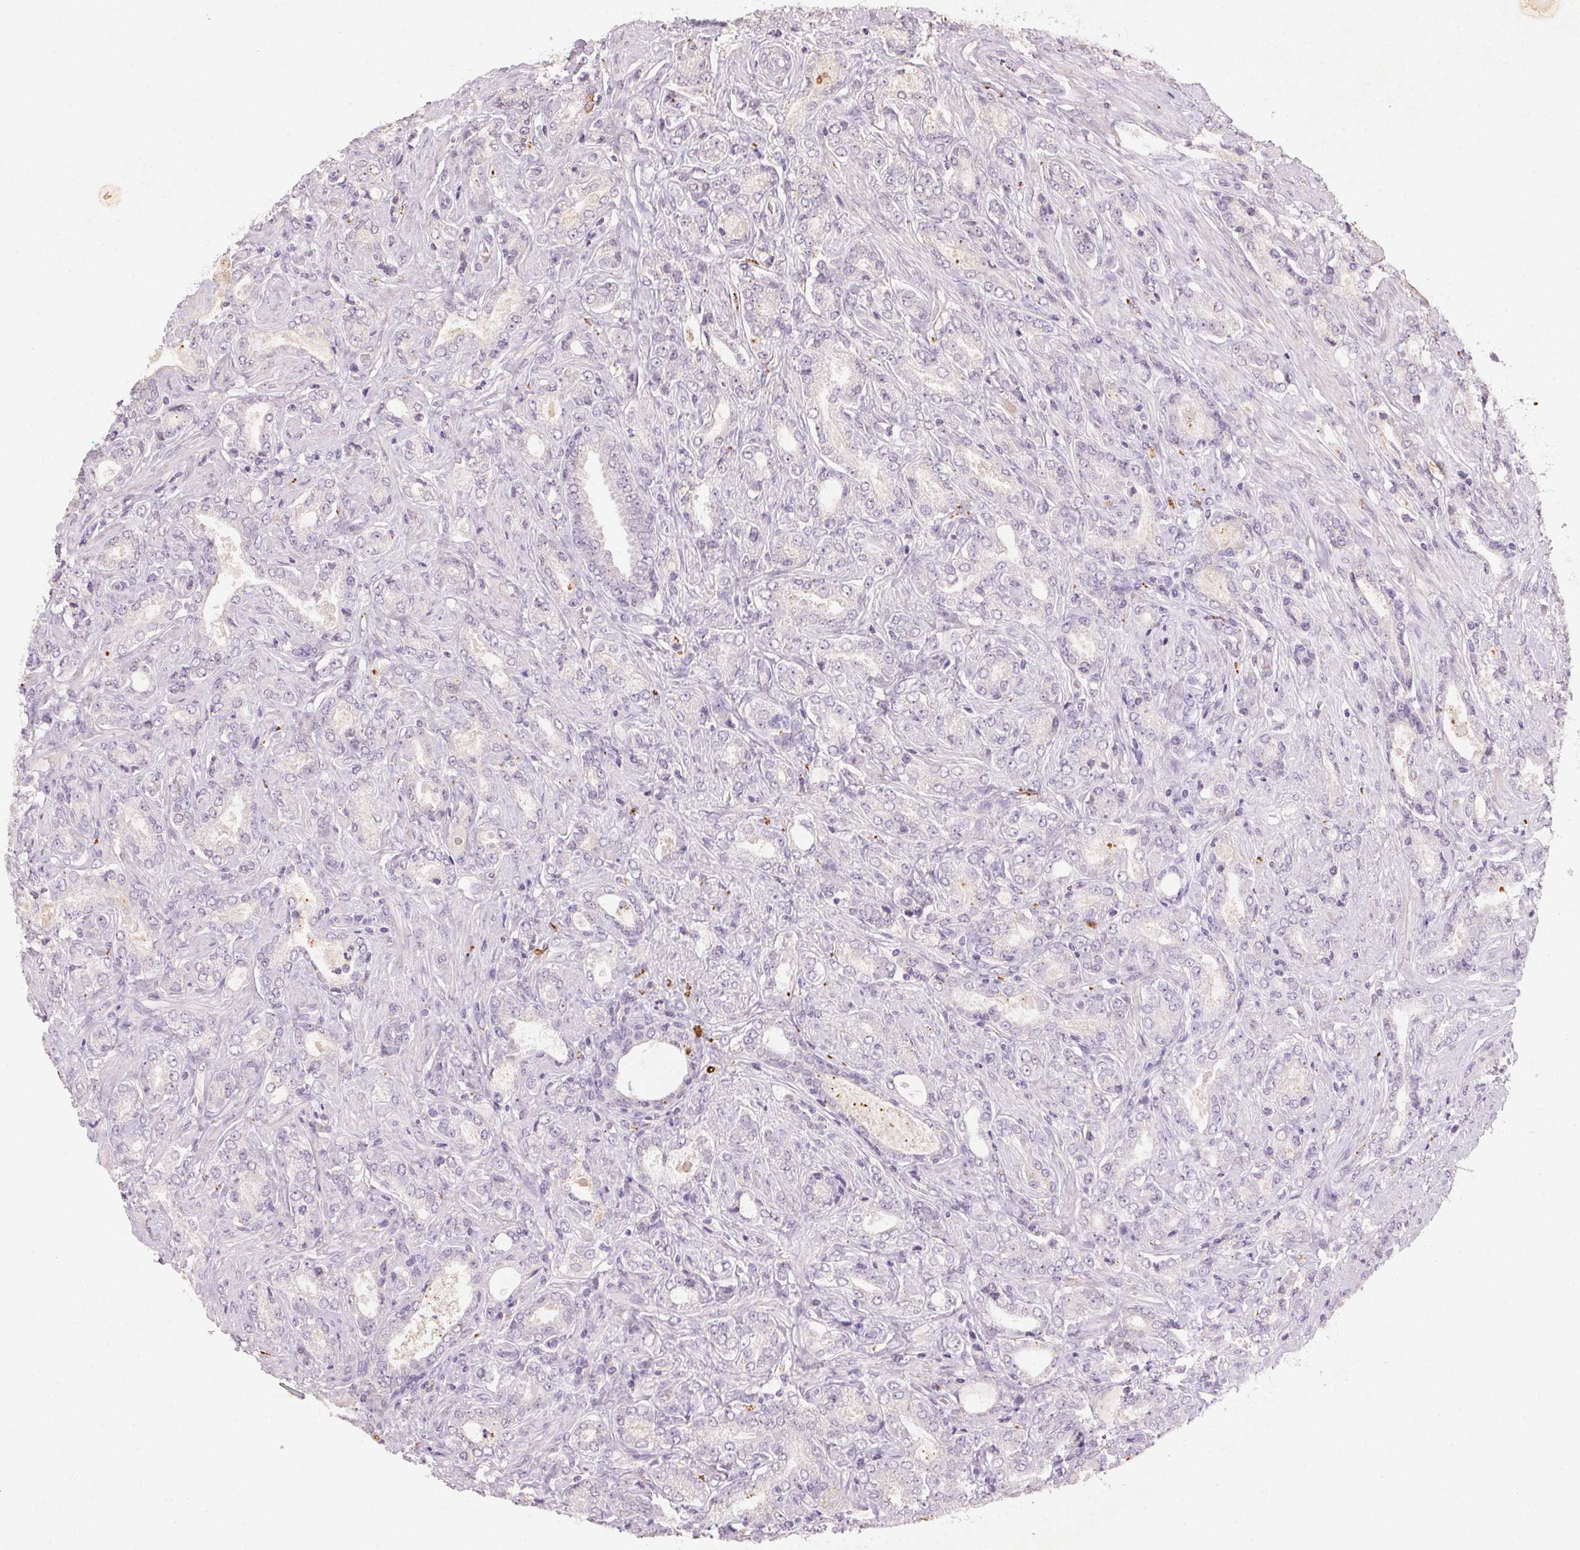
{"staining": {"intensity": "negative", "quantity": "none", "location": "none"}, "tissue": "prostate cancer", "cell_type": "Tumor cells", "image_type": "cancer", "snomed": [{"axis": "morphology", "description": "Adenocarcinoma, NOS"}, {"axis": "topography", "description": "Prostate"}], "caption": "Tumor cells are negative for brown protein staining in prostate cancer. (Immunohistochemistry (ihc), brightfield microscopy, high magnification).", "gene": "CXCL5", "patient": {"sex": "male", "age": 64}}